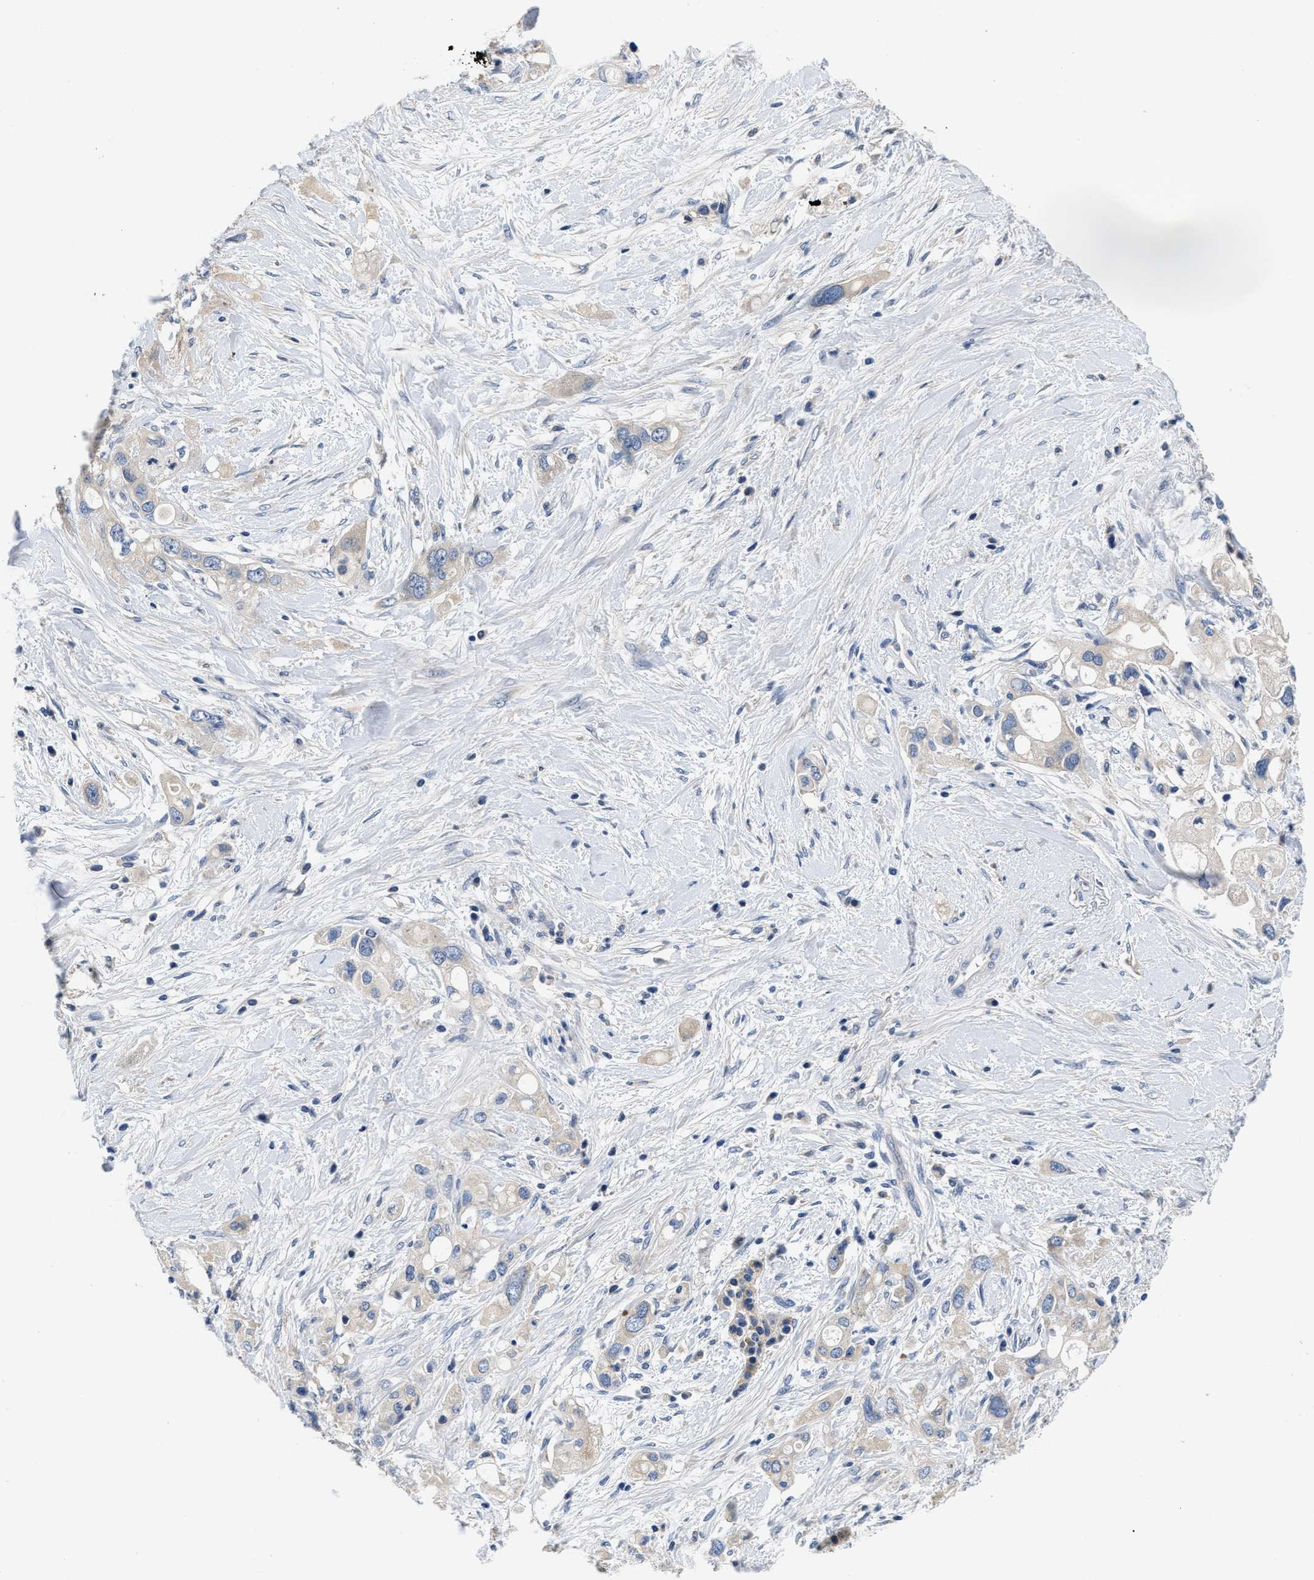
{"staining": {"intensity": "weak", "quantity": "<25%", "location": "cytoplasmic/membranous"}, "tissue": "pancreatic cancer", "cell_type": "Tumor cells", "image_type": "cancer", "snomed": [{"axis": "morphology", "description": "Adenocarcinoma, NOS"}, {"axis": "topography", "description": "Pancreas"}], "caption": "Adenocarcinoma (pancreatic) was stained to show a protein in brown. There is no significant positivity in tumor cells. The staining is performed using DAB (3,3'-diaminobenzidine) brown chromogen with nuclei counter-stained in using hematoxylin.", "gene": "ANKIB1", "patient": {"sex": "female", "age": 56}}